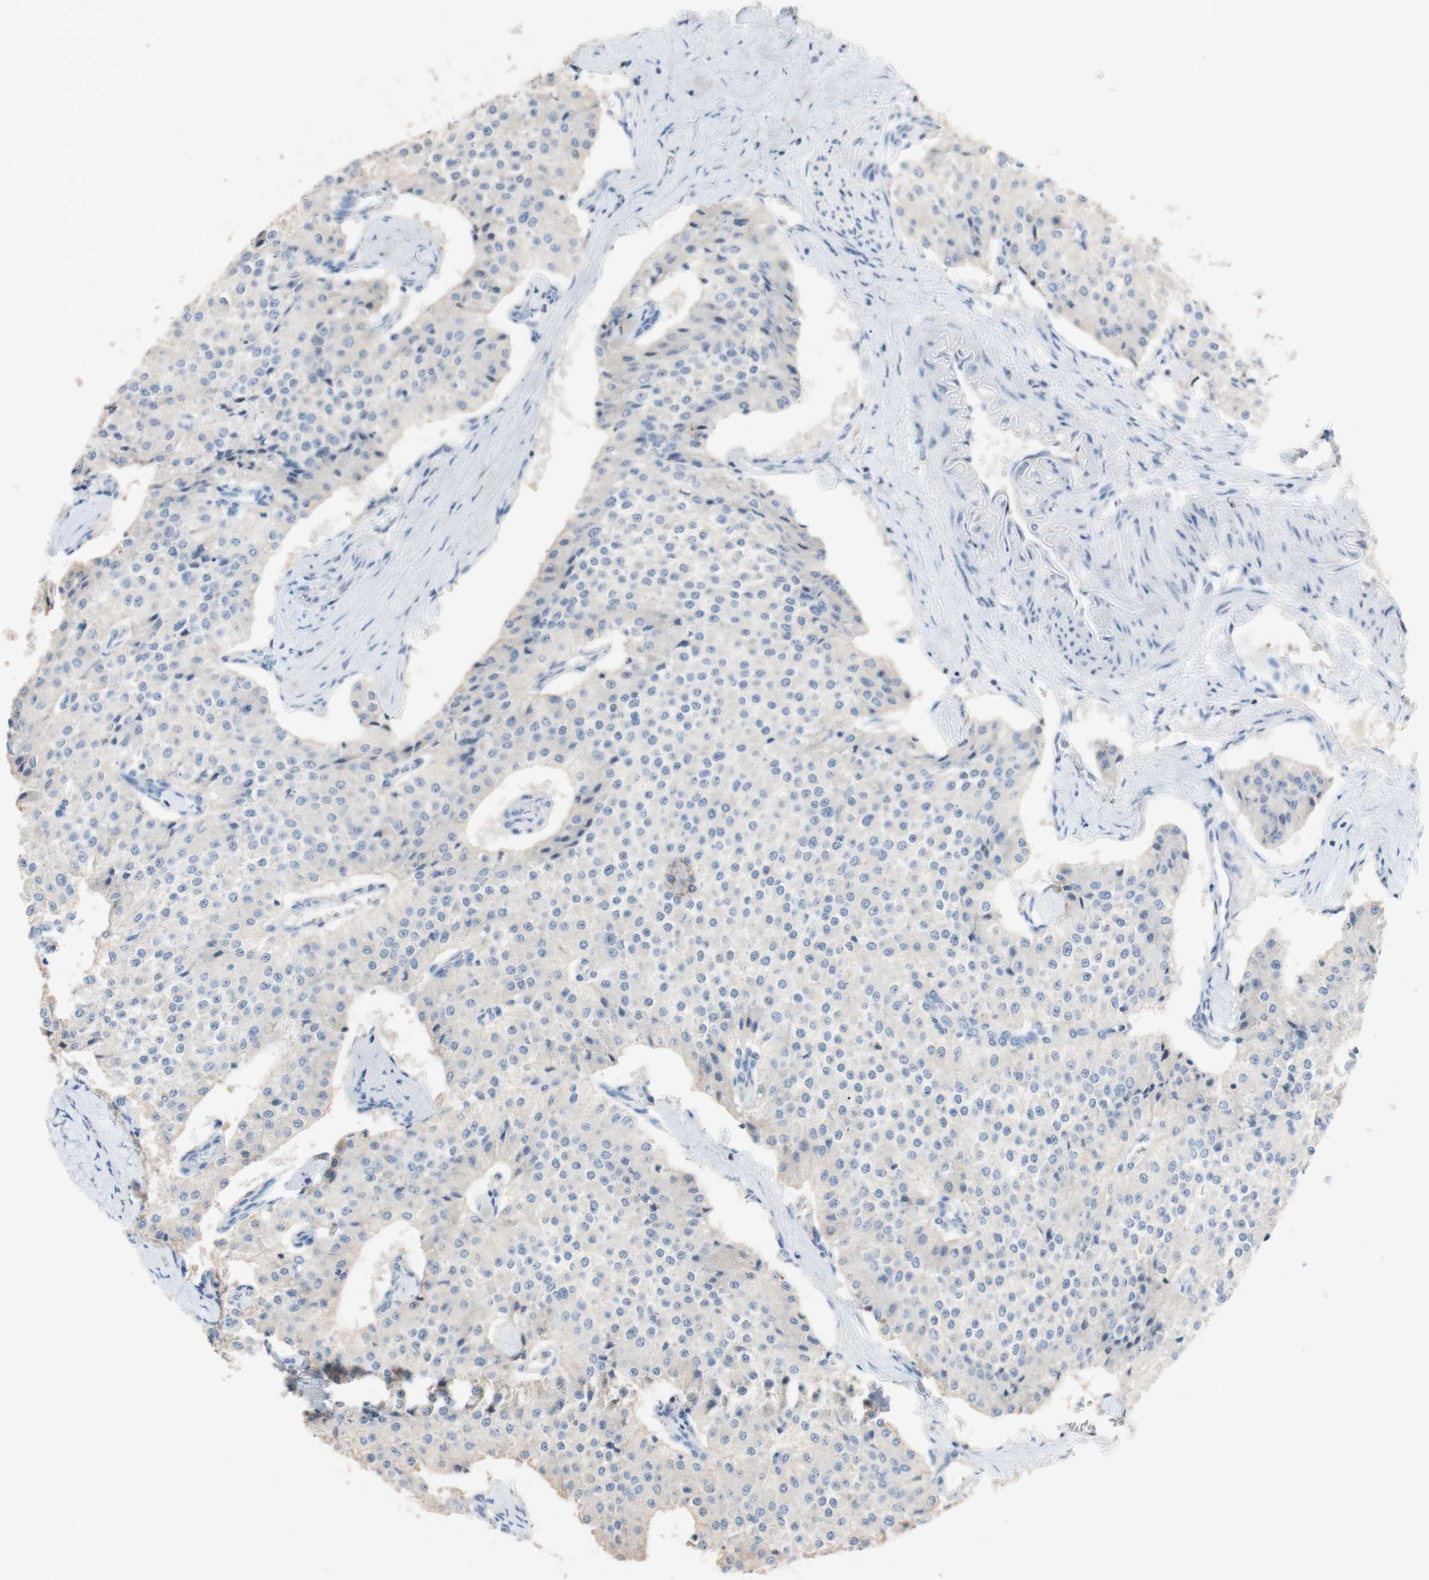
{"staining": {"intensity": "weak", "quantity": ">75%", "location": "cytoplasmic/membranous"}, "tissue": "carcinoid", "cell_type": "Tumor cells", "image_type": "cancer", "snomed": [{"axis": "morphology", "description": "Carcinoid, malignant, NOS"}, {"axis": "topography", "description": "Colon"}], "caption": "A brown stain shows weak cytoplasmic/membranous expression of a protein in human carcinoid tumor cells.", "gene": "PACSIN1", "patient": {"sex": "female", "age": 52}}